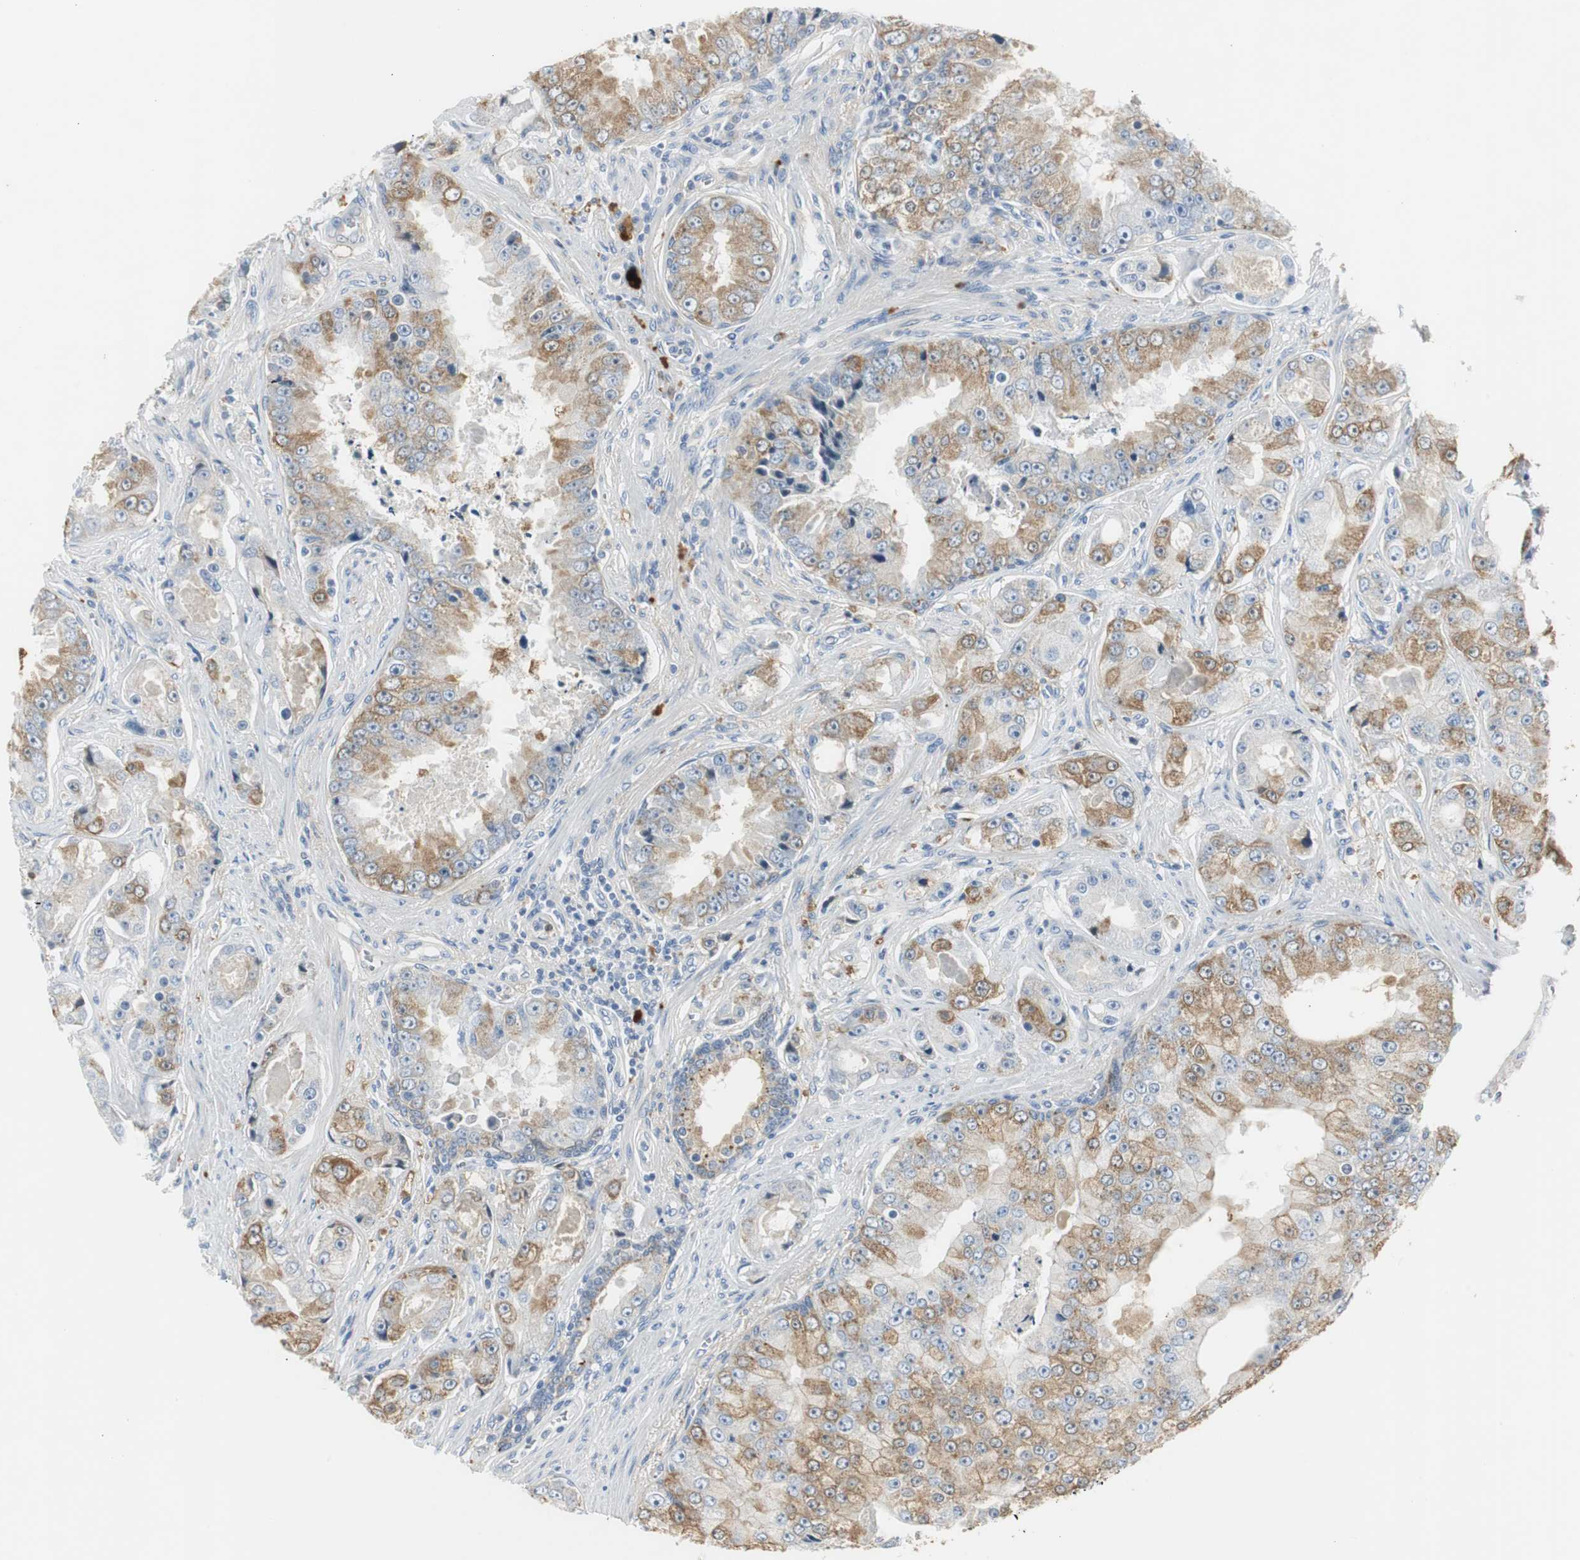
{"staining": {"intensity": "moderate", "quantity": ">75%", "location": "cytoplasmic/membranous"}, "tissue": "prostate cancer", "cell_type": "Tumor cells", "image_type": "cancer", "snomed": [{"axis": "morphology", "description": "Adenocarcinoma, High grade"}, {"axis": "topography", "description": "Prostate"}], "caption": "Moderate cytoplasmic/membranous staining is present in approximately >75% of tumor cells in prostate cancer (adenocarcinoma (high-grade)).", "gene": "SERPINF1", "patient": {"sex": "male", "age": 73}}